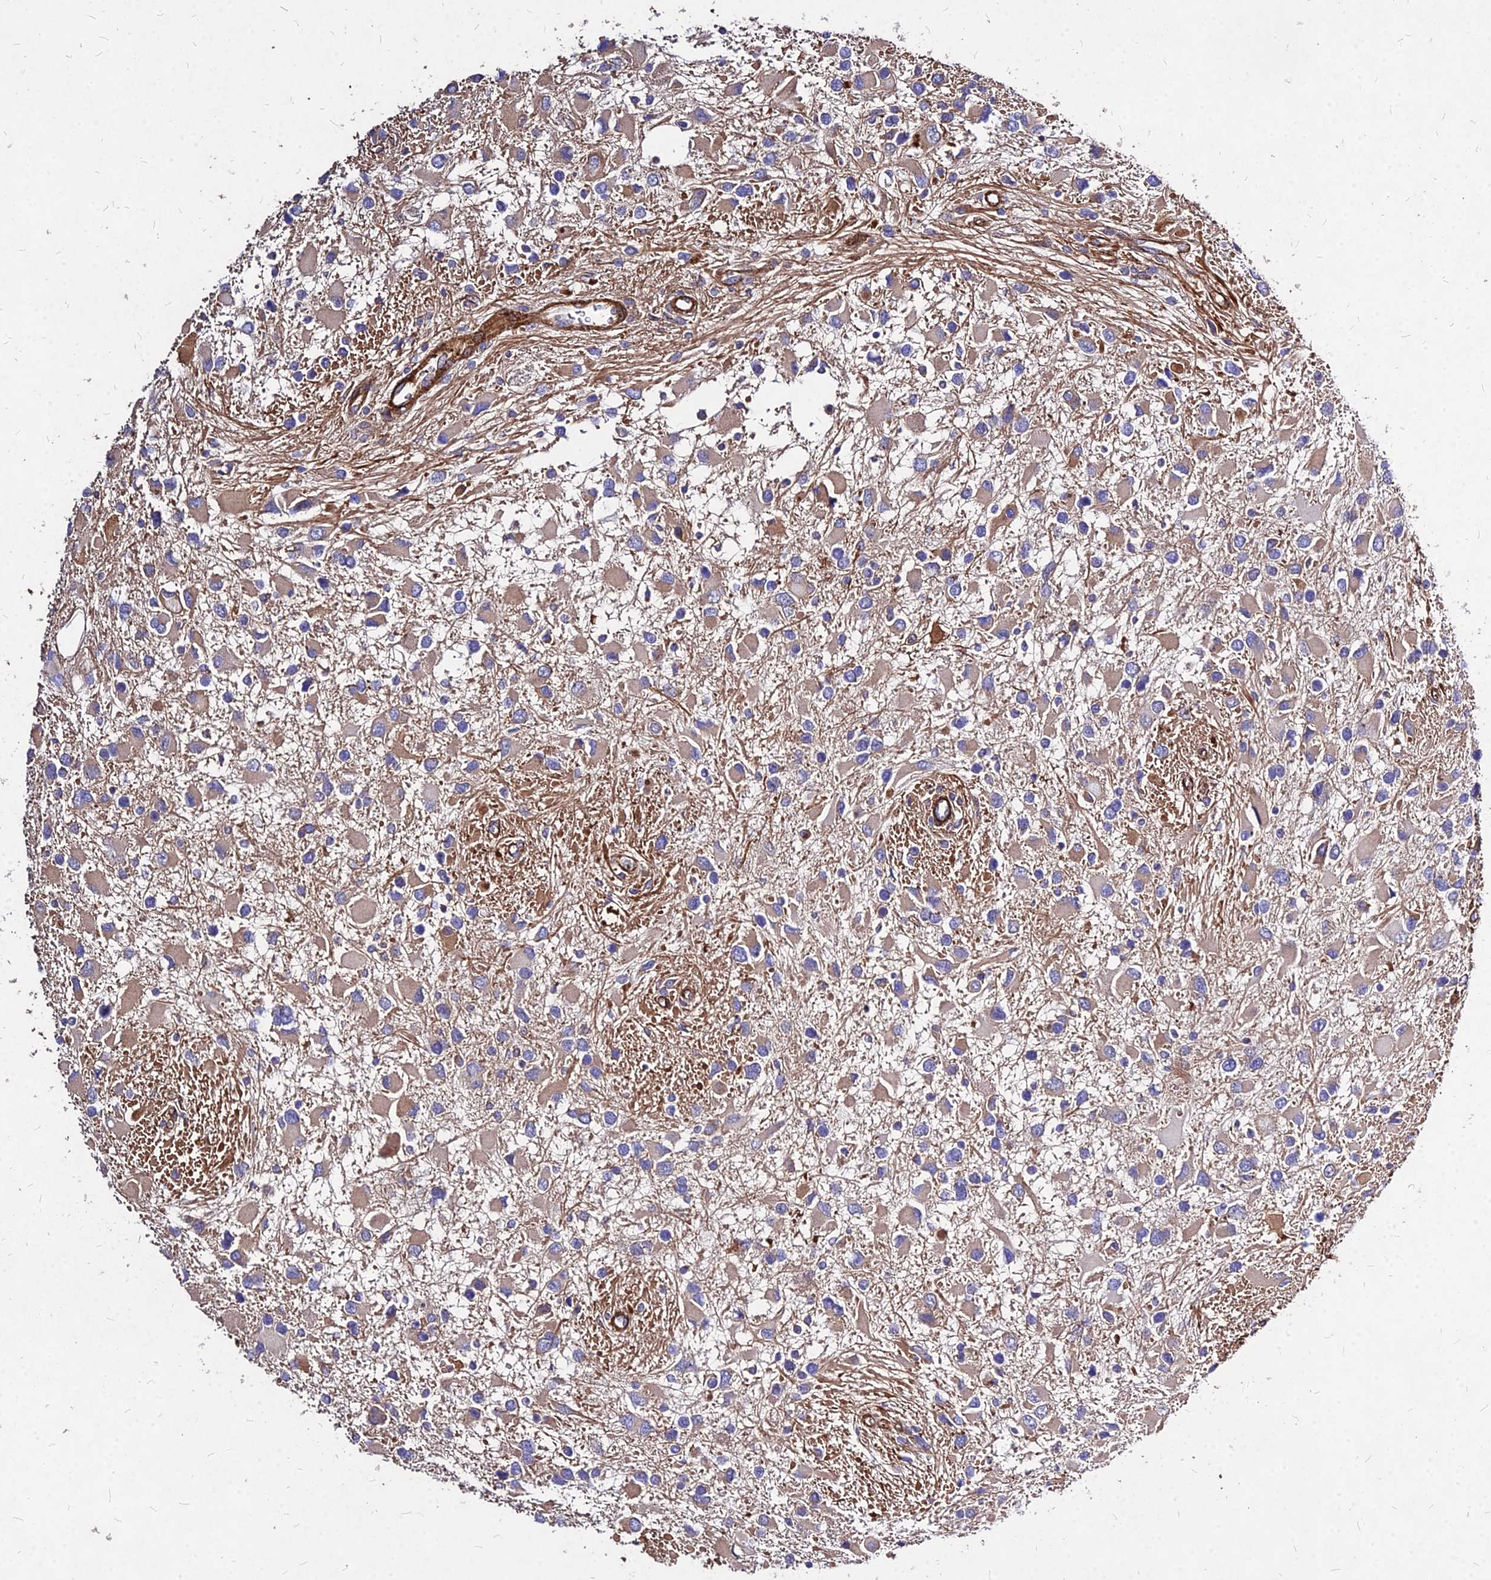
{"staining": {"intensity": "weak", "quantity": ">75%", "location": "cytoplasmic/membranous"}, "tissue": "glioma", "cell_type": "Tumor cells", "image_type": "cancer", "snomed": [{"axis": "morphology", "description": "Glioma, malignant, High grade"}, {"axis": "topography", "description": "Brain"}], "caption": "Immunohistochemistry photomicrograph of human glioma stained for a protein (brown), which exhibits low levels of weak cytoplasmic/membranous expression in about >75% of tumor cells.", "gene": "EFCC1", "patient": {"sex": "male", "age": 53}}